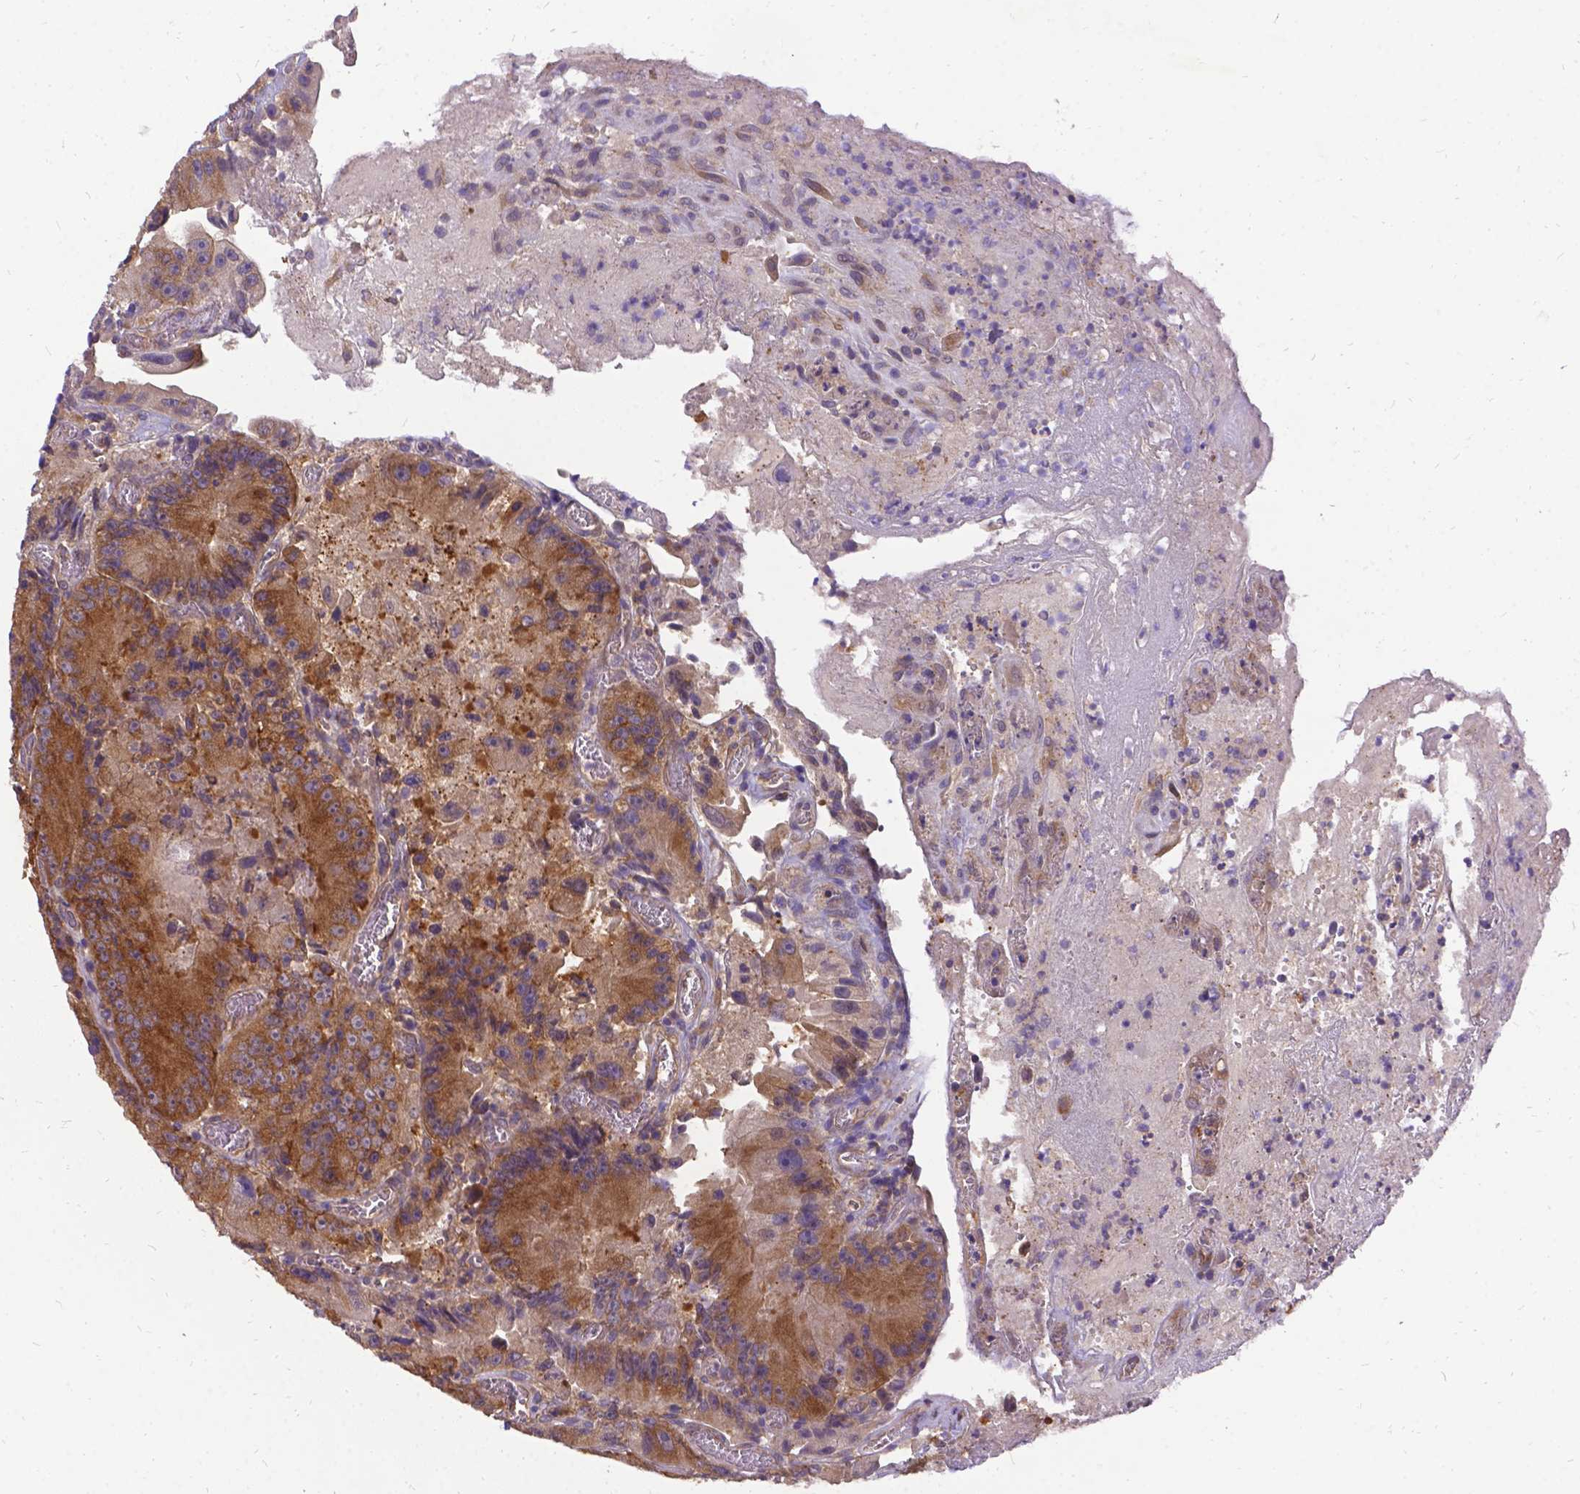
{"staining": {"intensity": "moderate", "quantity": ">75%", "location": "cytoplasmic/membranous"}, "tissue": "colorectal cancer", "cell_type": "Tumor cells", "image_type": "cancer", "snomed": [{"axis": "morphology", "description": "Adenocarcinoma, NOS"}, {"axis": "topography", "description": "Colon"}], "caption": "A medium amount of moderate cytoplasmic/membranous positivity is seen in about >75% of tumor cells in colorectal adenocarcinoma tissue.", "gene": "DENND6A", "patient": {"sex": "female", "age": 86}}